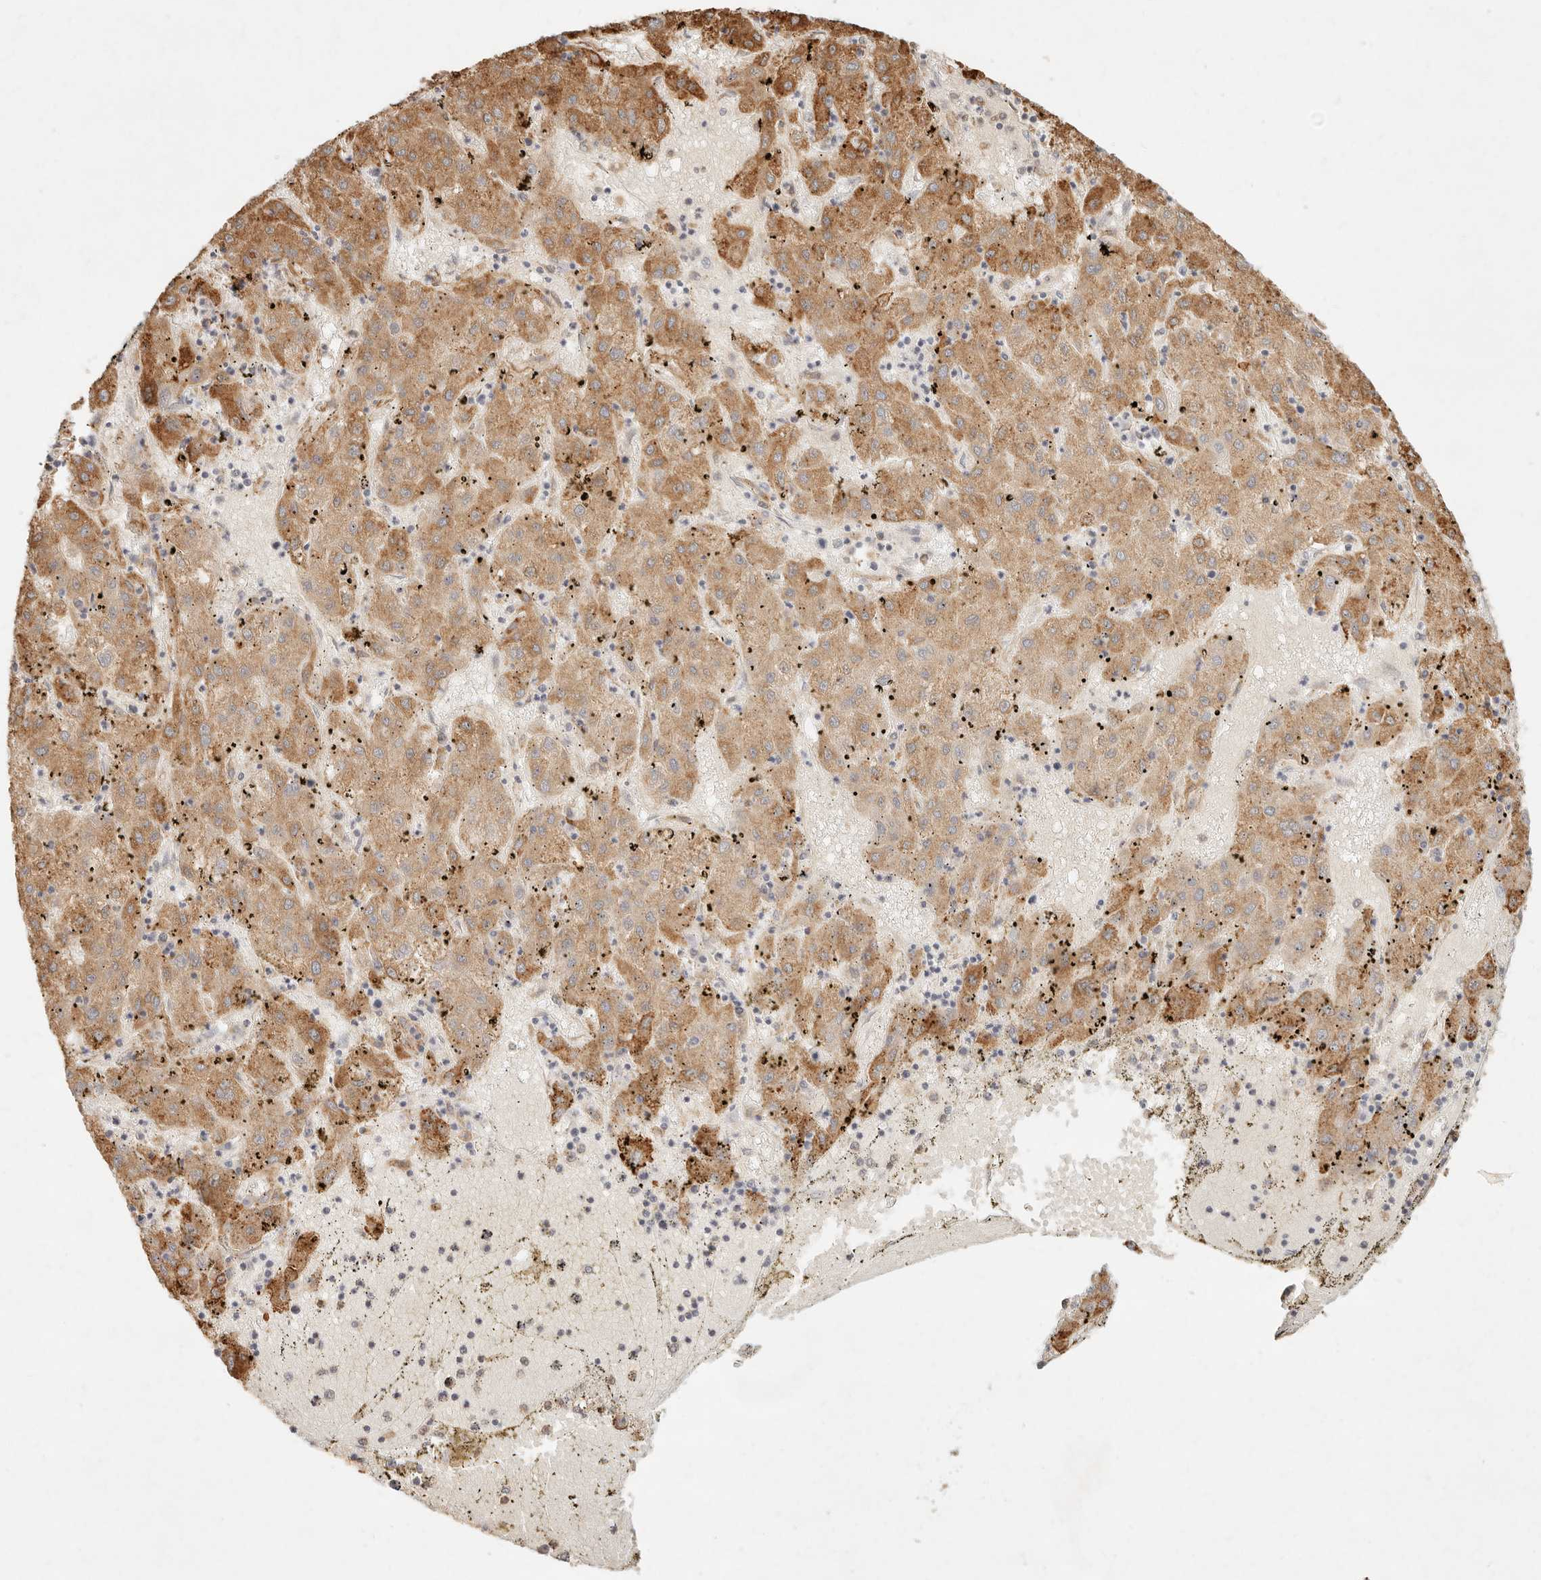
{"staining": {"intensity": "moderate", "quantity": ">75%", "location": "cytoplasmic/membranous"}, "tissue": "liver cancer", "cell_type": "Tumor cells", "image_type": "cancer", "snomed": [{"axis": "morphology", "description": "Carcinoma, Hepatocellular, NOS"}, {"axis": "topography", "description": "Liver"}], "caption": "Immunohistochemistry image of neoplastic tissue: liver cancer stained using IHC exhibits medium levels of moderate protein expression localized specifically in the cytoplasmic/membranous of tumor cells, appearing as a cytoplasmic/membranous brown color.", "gene": "C1orf127", "patient": {"sex": "male", "age": 72}}